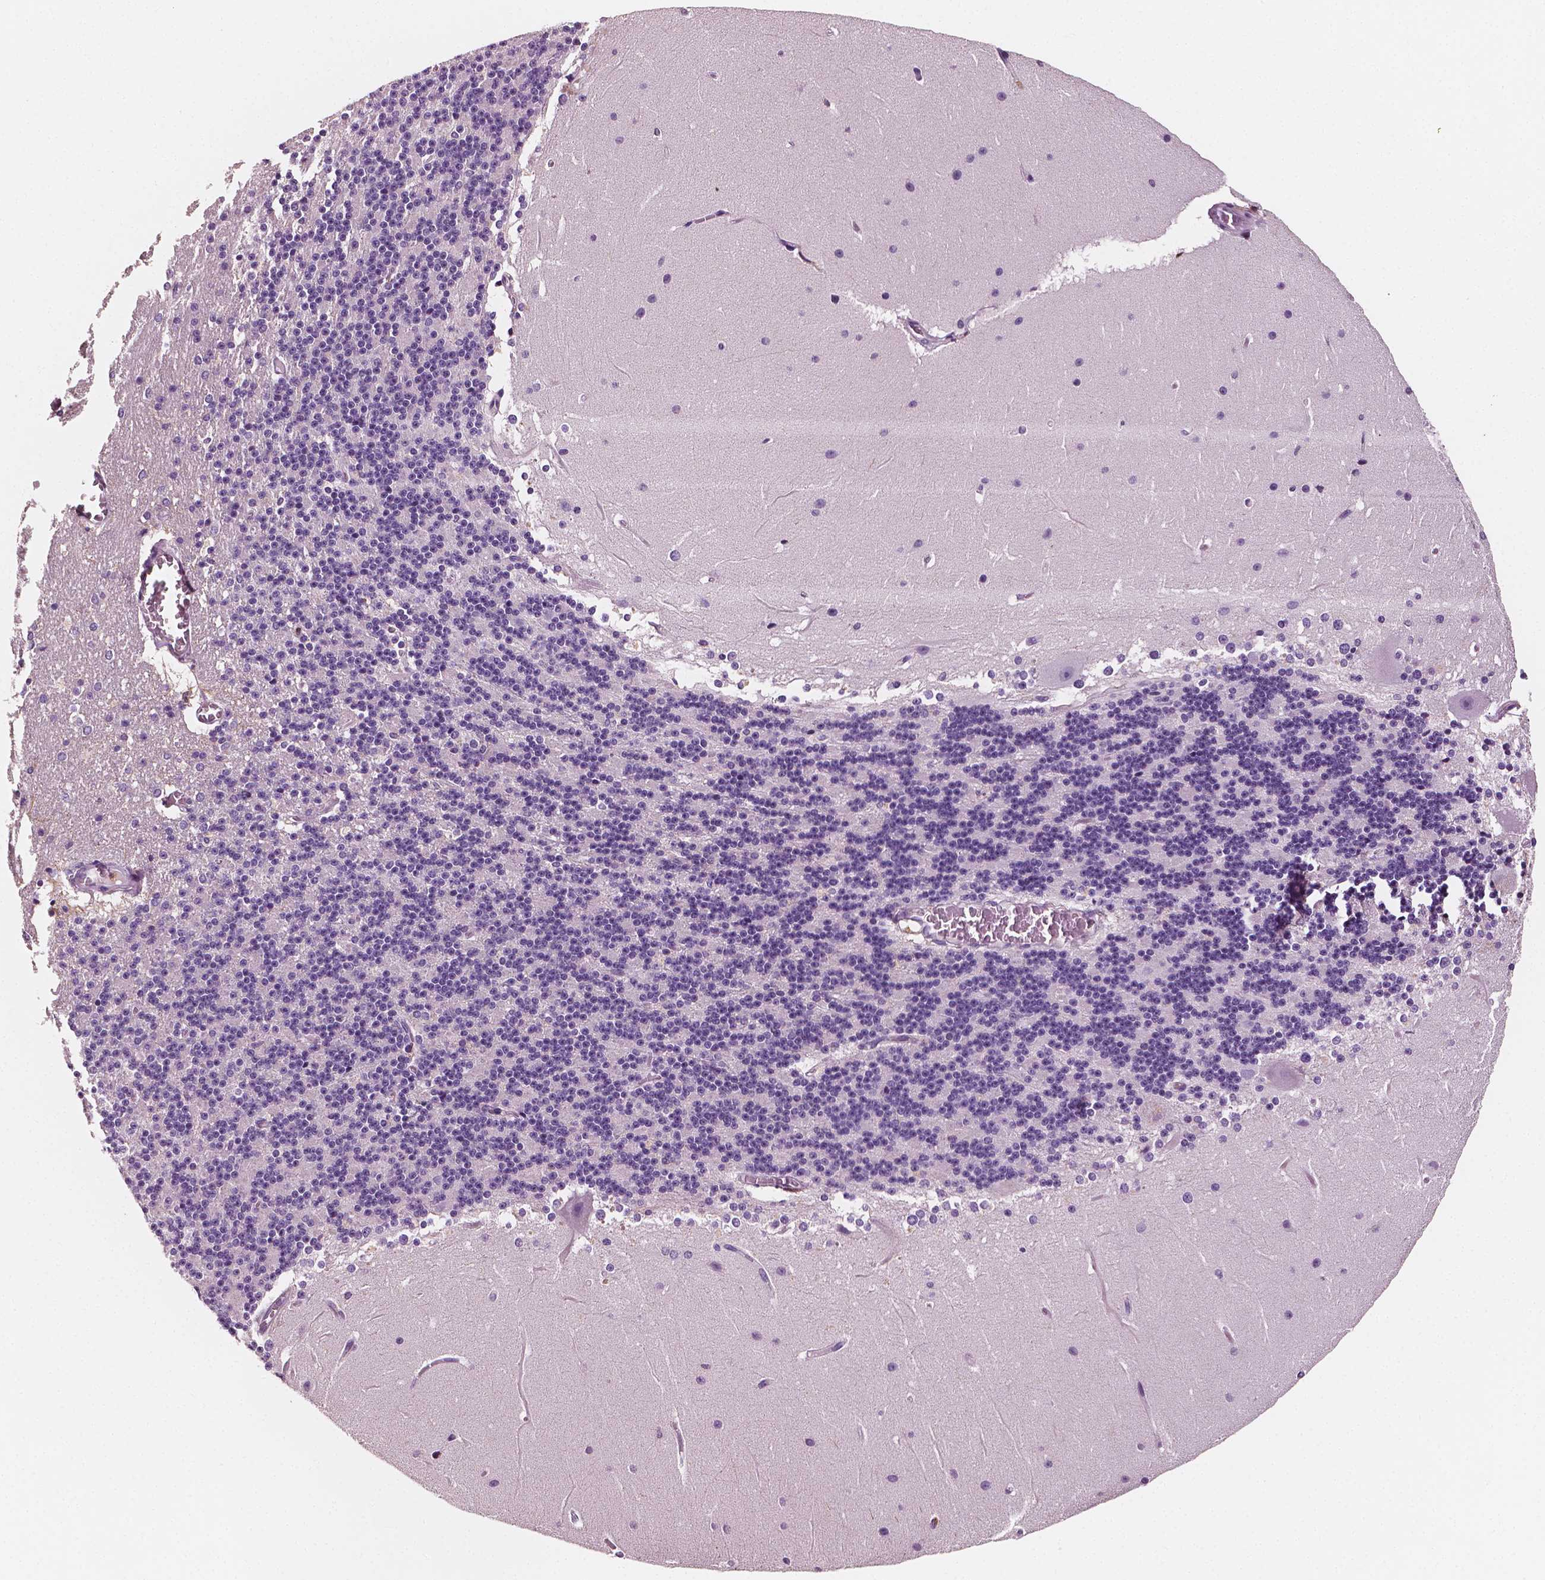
{"staining": {"intensity": "negative", "quantity": "none", "location": "none"}, "tissue": "cerebellum", "cell_type": "Cells in granular layer", "image_type": "normal", "snomed": [{"axis": "morphology", "description": "Normal tissue, NOS"}, {"axis": "topography", "description": "Cerebellum"}], "caption": "The IHC image has no significant staining in cells in granular layer of cerebellum.", "gene": "PTPRC", "patient": {"sex": "female", "age": 19}}